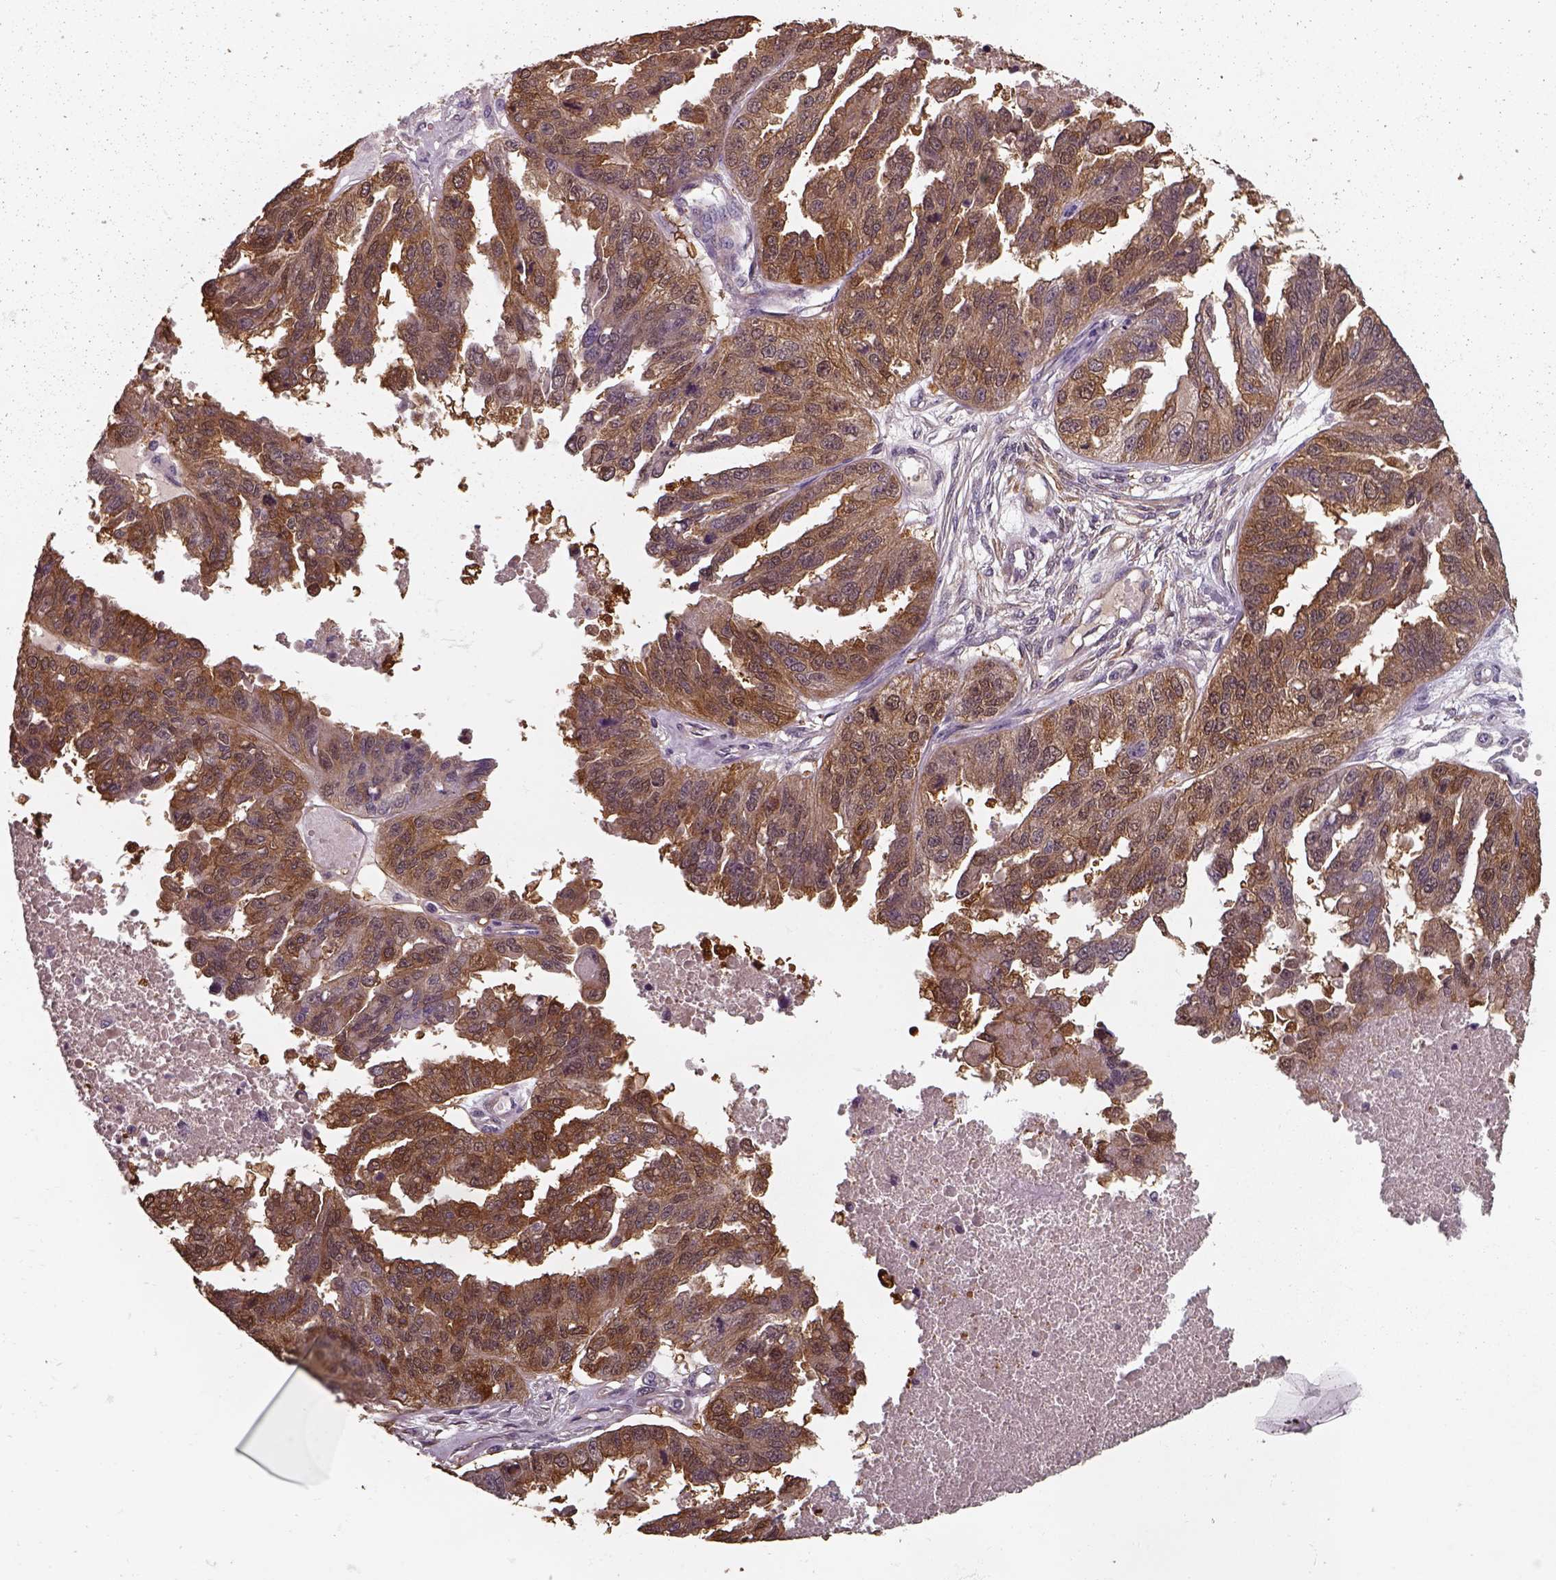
{"staining": {"intensity": "strong", "quantity": ">75%", "location": "cytoplasmic/membranous"}, "tissue": "ovarian cancer", "cell_type": "Tumor cells", "image_type": "cancer", "snomed": [{"axis": "morphology", "description": "Cystadenocarcinoma, serous, NOS"}, {"axis": "topography", "description": "Ovary"}], "caption": "Brown immunohistochemical staining in human ovarian cancer (serous cystadenocarcinoma) demonstrates strong cytoplasmic/membranous staining in about >75% of tumor cells. (DAB (3,3'-diaminobenzidine) IHC, brown staining for protein, blue staining for nuclei).", "gene": "ISYNA1", "patient": {"sex": "female", "age": 58}}